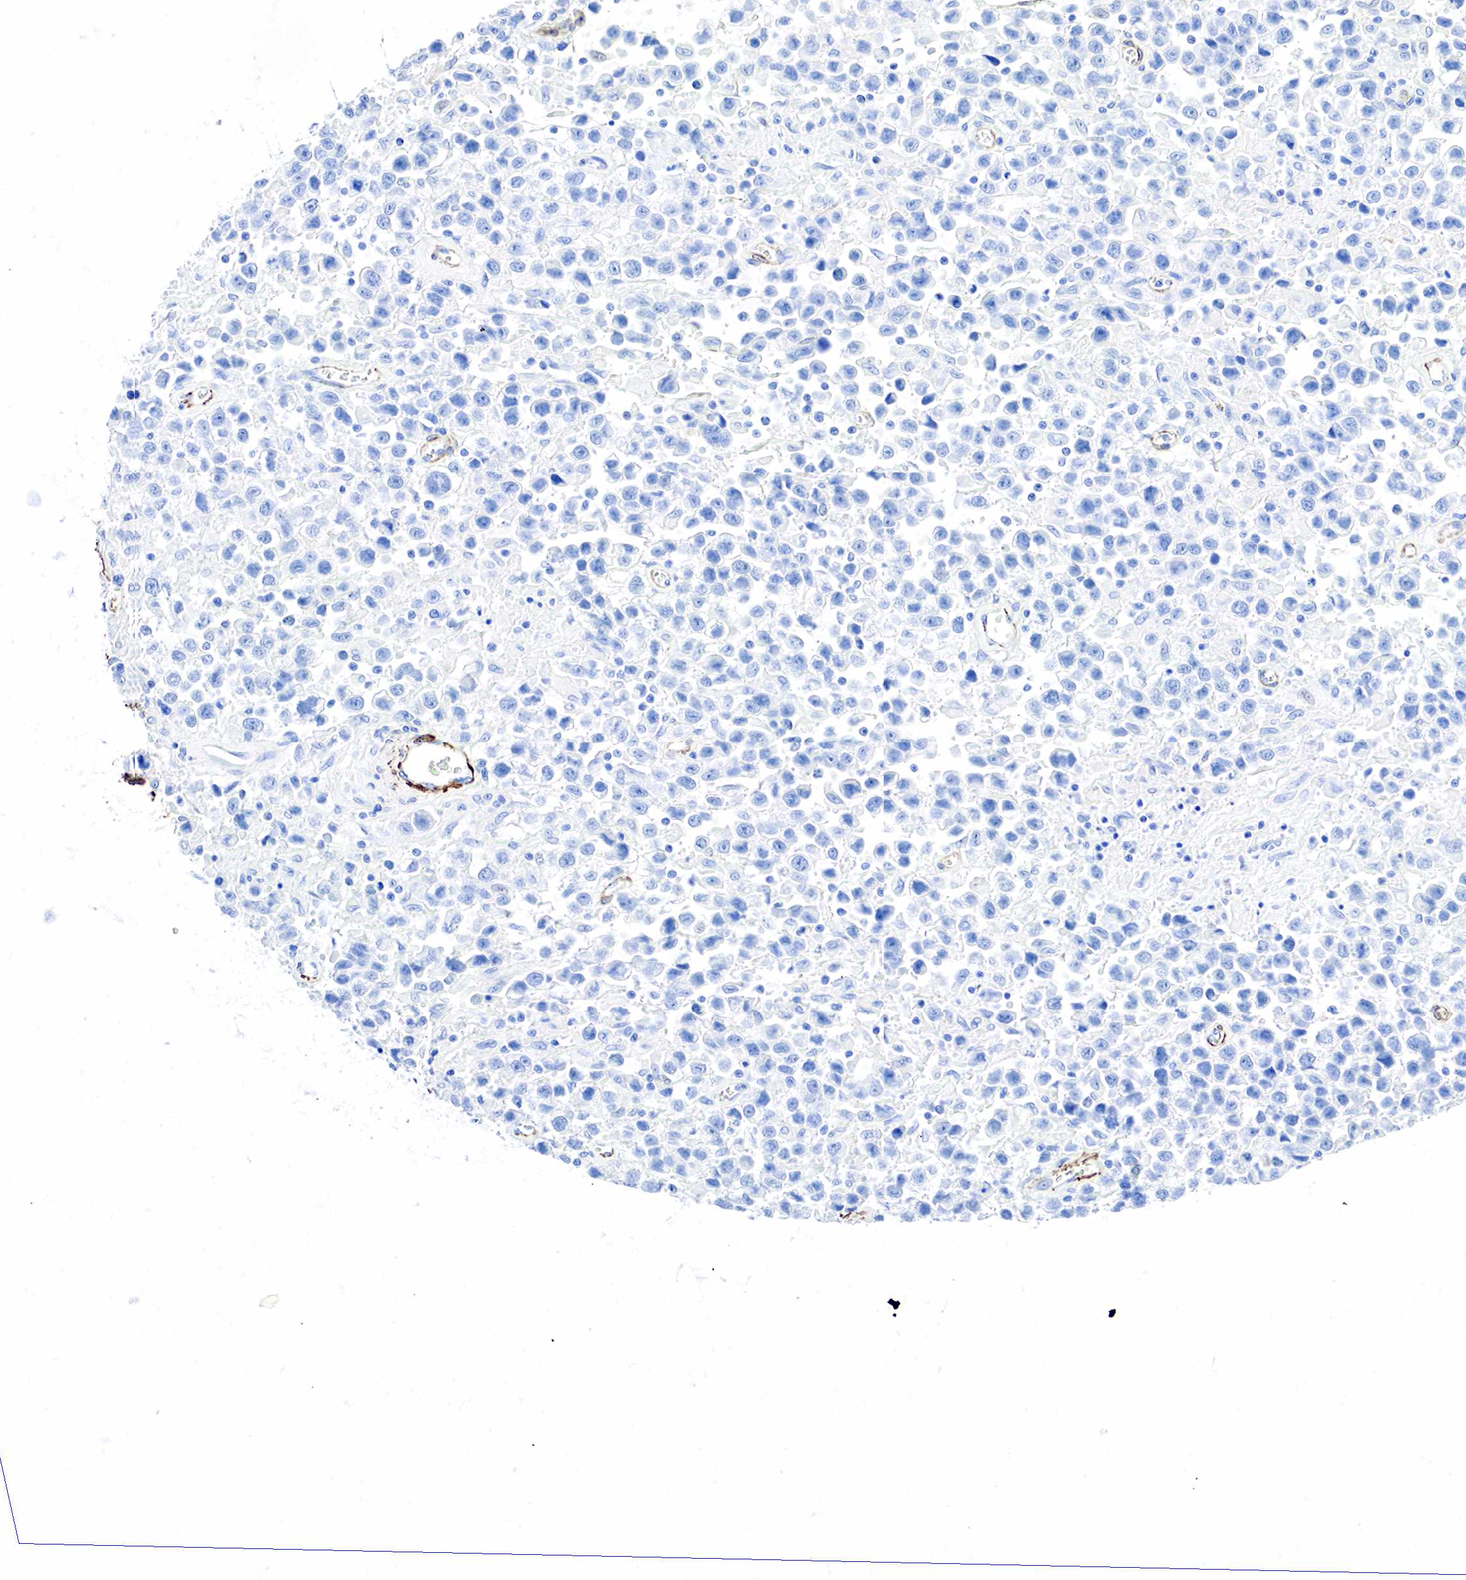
{"staining": {"intensity": "negative", "quantity": "none", "location": "none"}, "tissue": "testis cancer", "cell_type": "Tumor cells", "image_type": "cancer", "snomed": [{"axis": "morphology", "description": "Seminoma, NOS"}, {"axis": "topography", "description": "Testis"}], "caption": "This is an immunohistochemistry (IHC) micrograph of testis cancer. There is no positivity in tumor cells.", "gene": "ACTA1", "patient": {"sex": "male", "age": 43}}